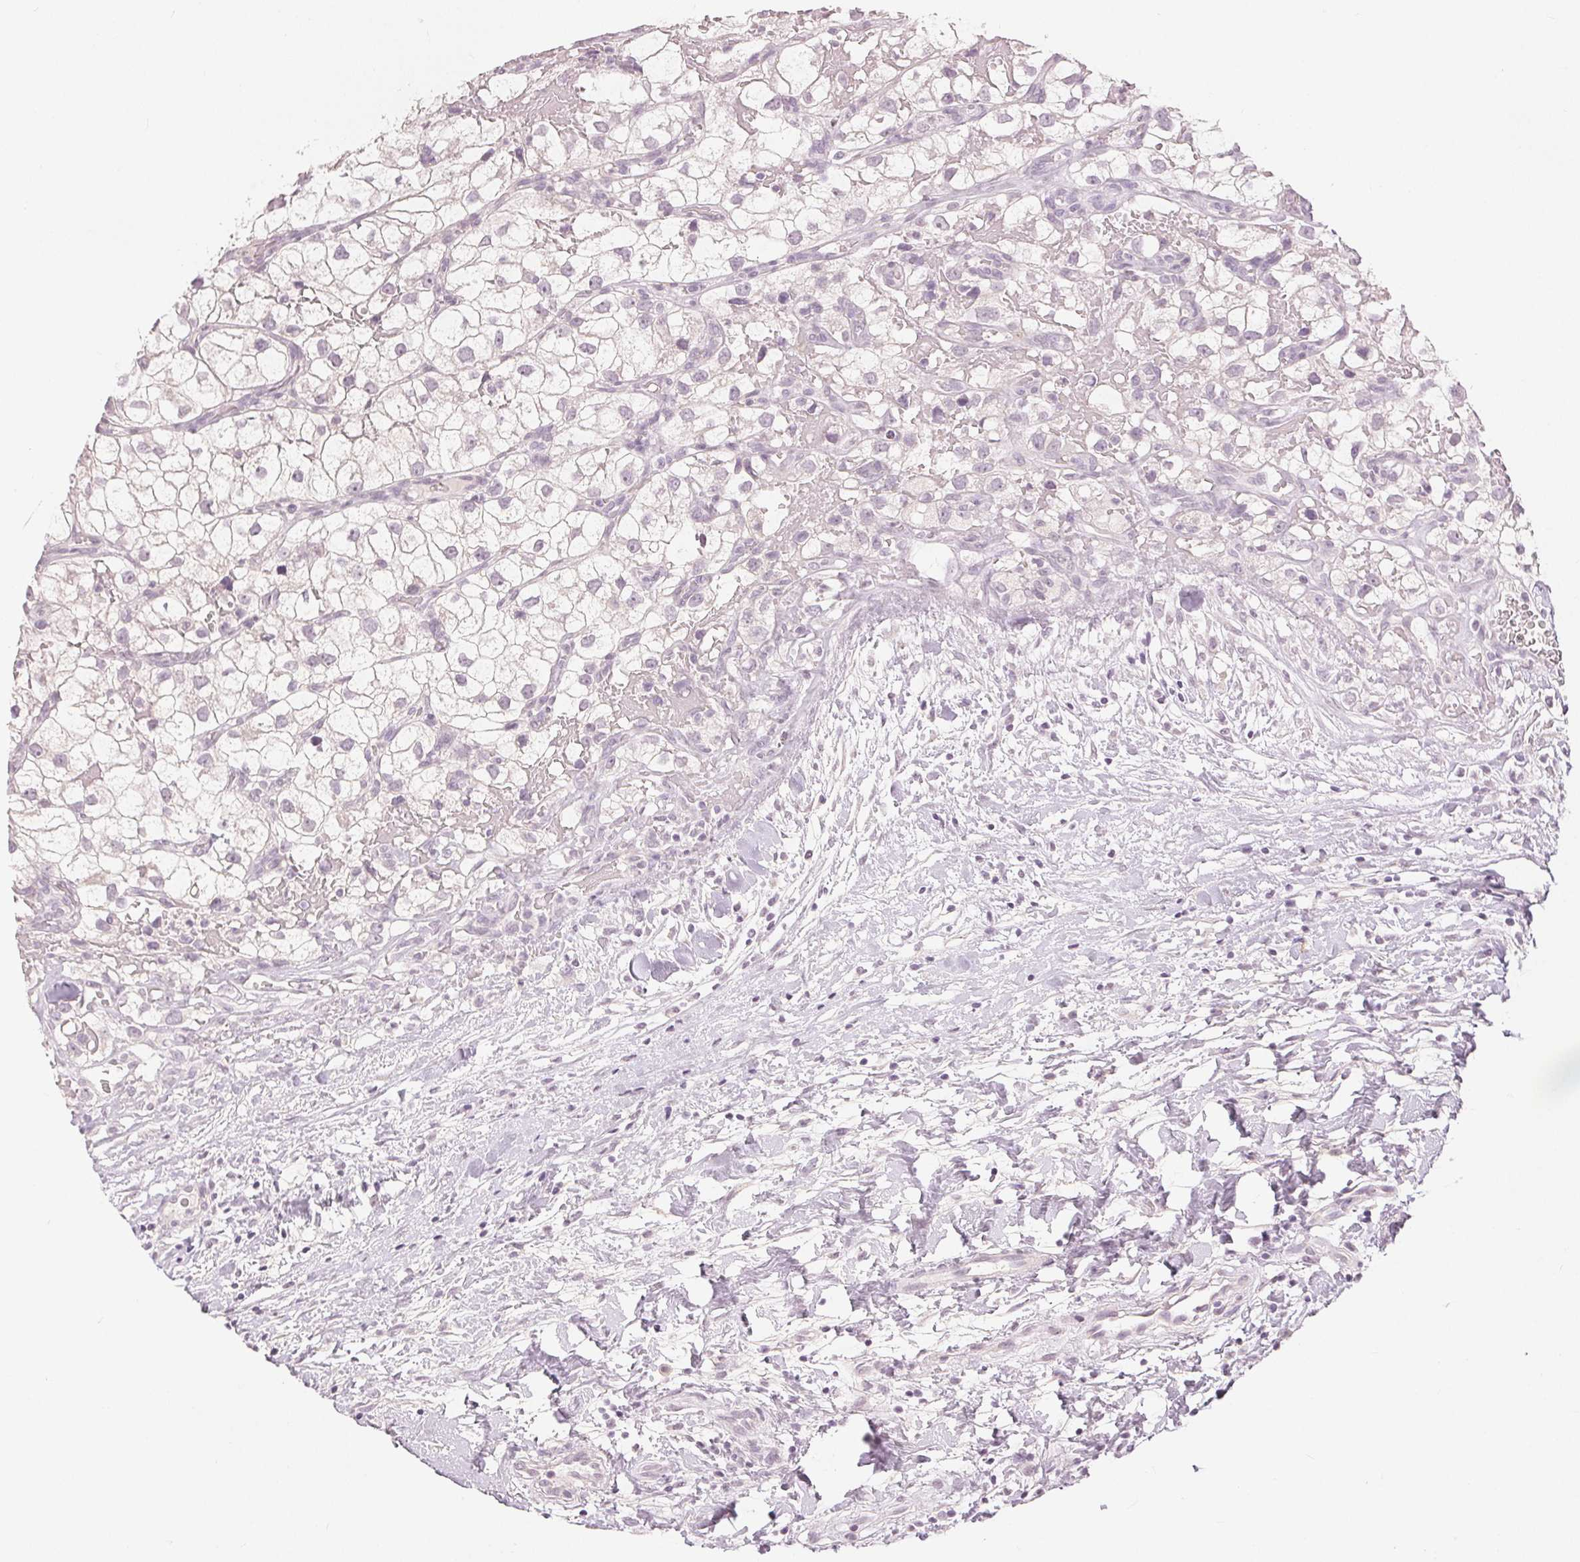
{"staining": {"intensity": "negative", "quantity": "none", "location": "none"}, "tissue": "renal cancer", "cell_type": "Tumor cells", "image_type": "cancer", "snomed": [{"axis": "morphology", "description": "Adenocarcinoma, NOS"}, {"axis": "topography", "description": "Kidney"}], "caption": "An immunohistochemistry photomicrograph of renal adenocarcinoma is shown. There is no staining in tumor cells of renal adenocarcinoma. (Brightfield microscopy of DAB (3,3'-diaminobenzidine) IHC at high magnification).", "gene": "SLC27A5", "patient": {"sex": "male", "age": 59}}